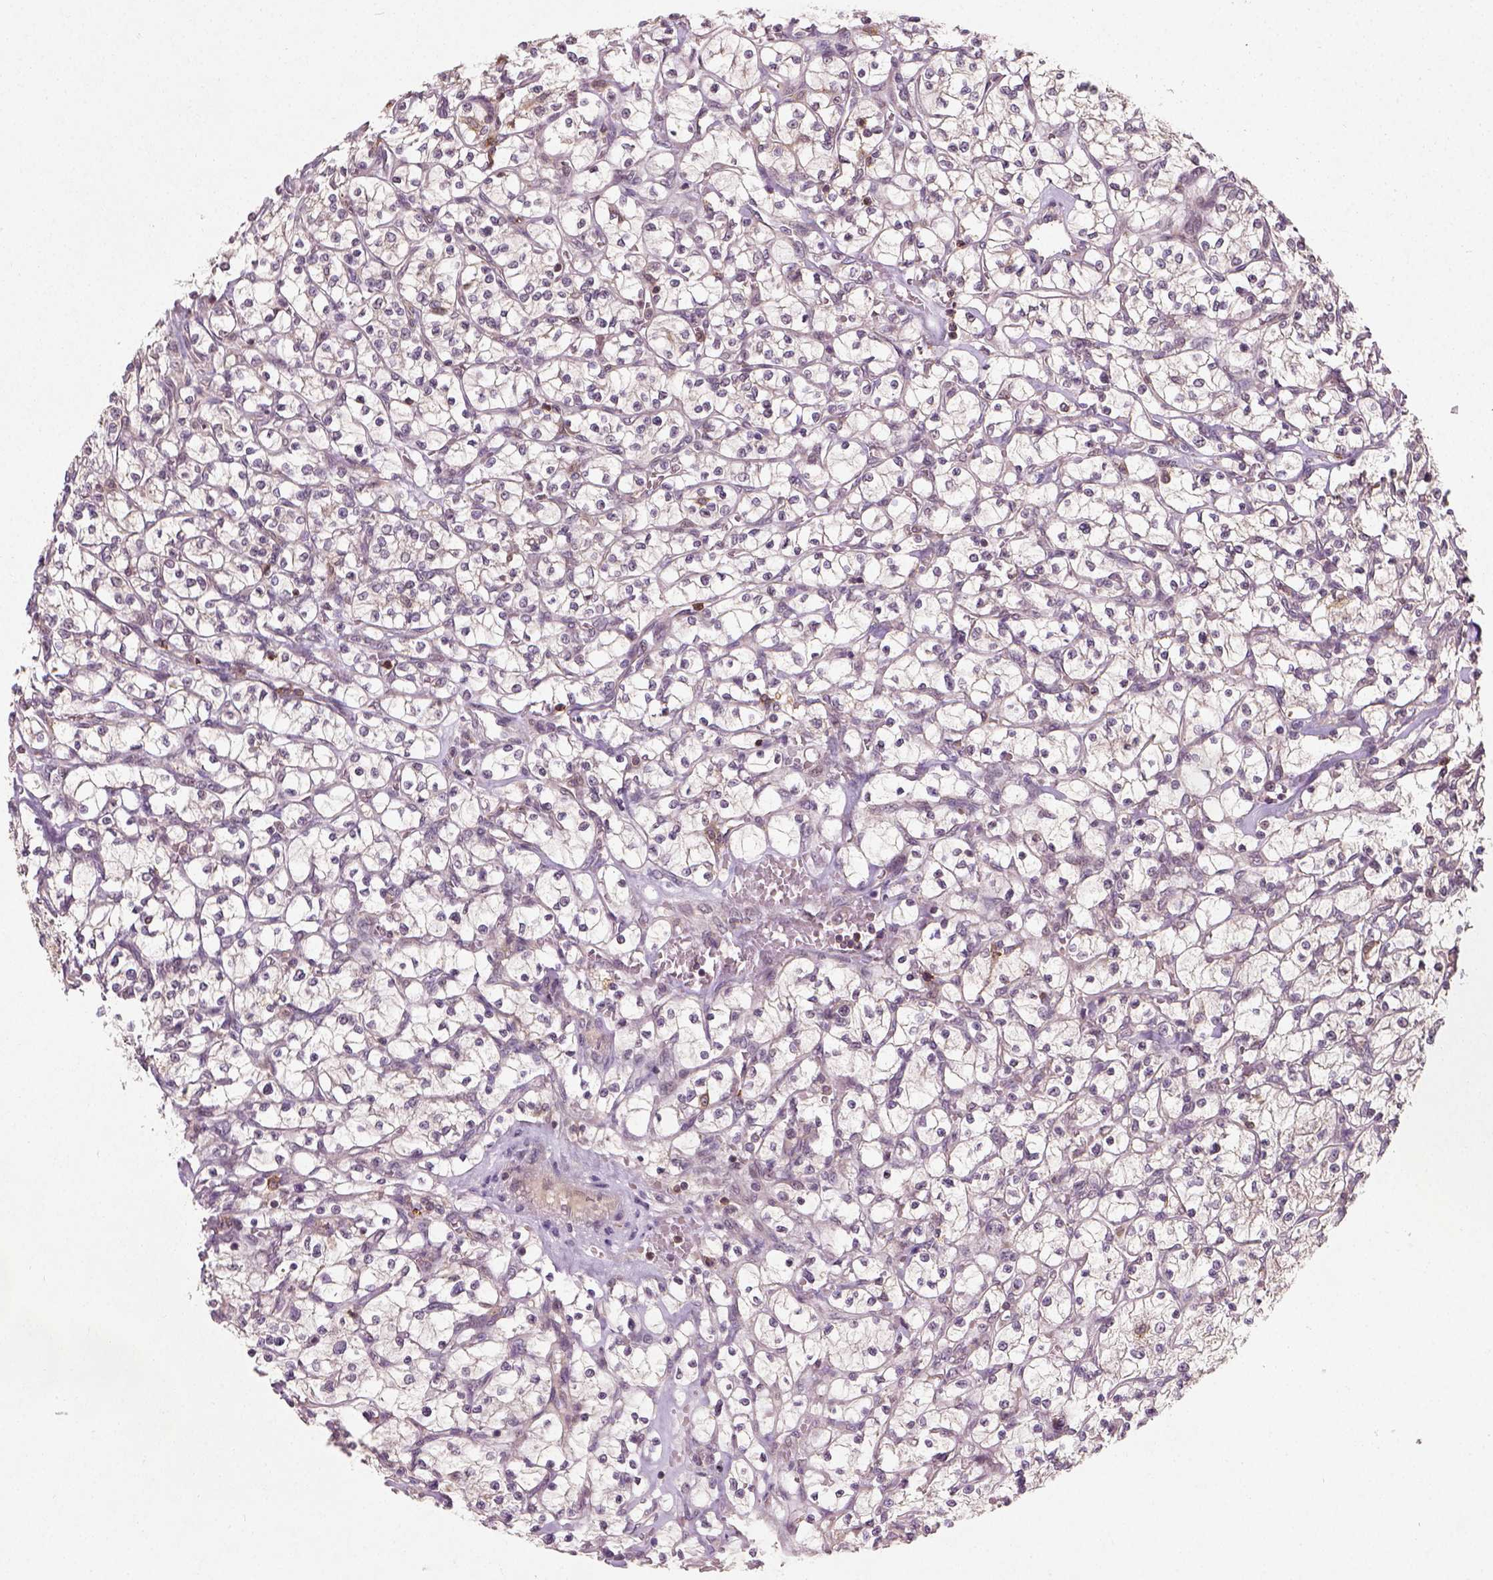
{"staining": {"intensity": "negative", "quantity": "none", "location": "none"}, "tissue": "renal cancer", "cell_type": "Tumor cells", "image_type": "cancer", "snomed": [{"axis": "morphology", "description": "Adenocarcinoma, NOS"}, {"axis": "topography", "description": "Kidney"}], "caption": "This histopathology image is of renal cancer (adenocarcinoma) stained with immunohistochemistry (IHC) to label a protein in brown with the nuclei are counter-stained blue. There is no expression in tumor cells. The staining is performed using DAB brown chromogen with nuclei counter-stained in using hematoxylin.", "gene": "CAMKK1", "patient": {"sex": "female", "age": 64}}